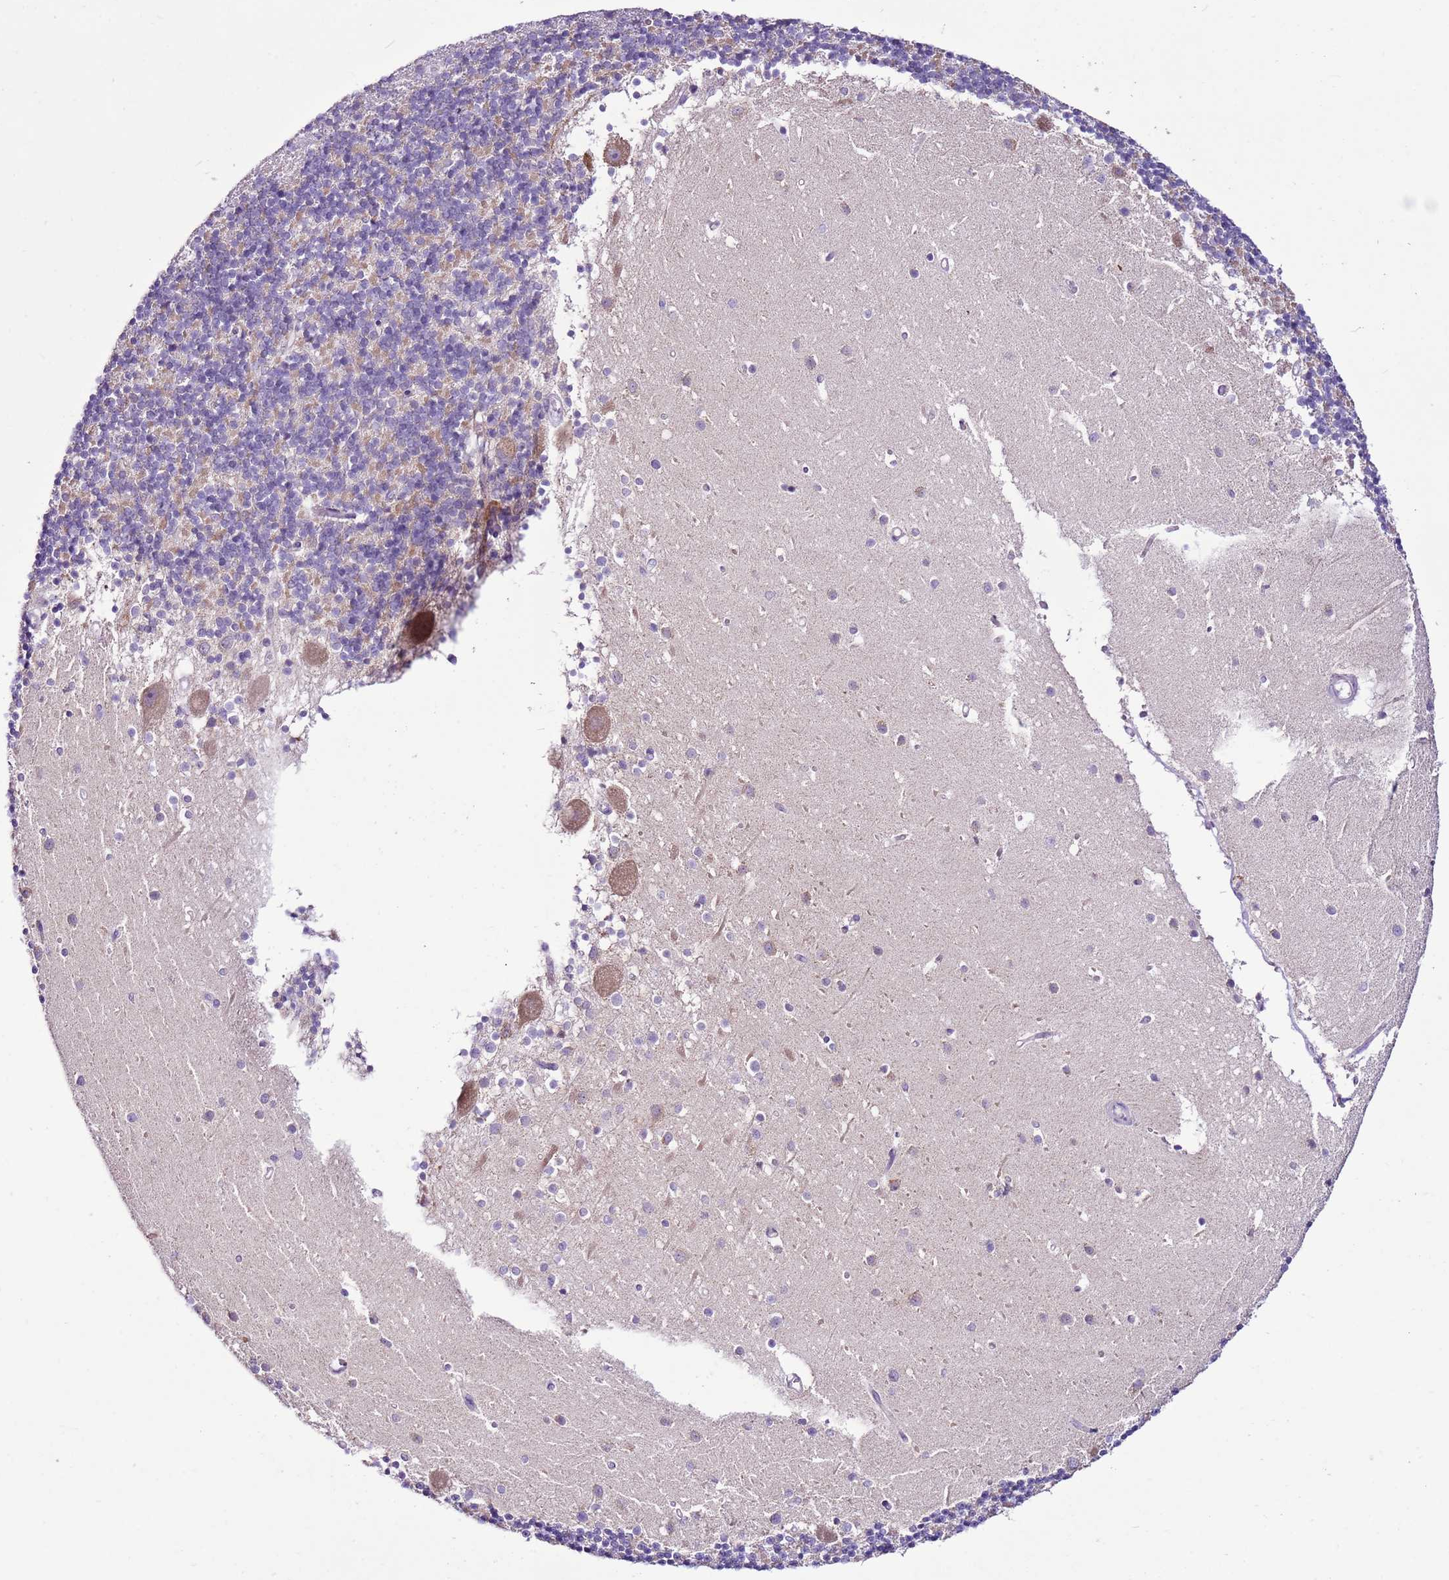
{"staining": {"intensity": "negative", "quantity": "none", "location": "none"}, "tissue": "cerebellum", "cell_type": "Cells in granular layer", "image_type": "normal", "snomed": [{"axis": "morphology", "description": "Normal tissue, NOS"}, {"axis": "topography", "description": "Cerebellum"}], "caption": "Image shows no protein staining in cells in granular layer of normal cerebellum. Nuclei are stained in blue.", "gene": "MRPL36", "patient": {"sex": "male", "age": 54}}